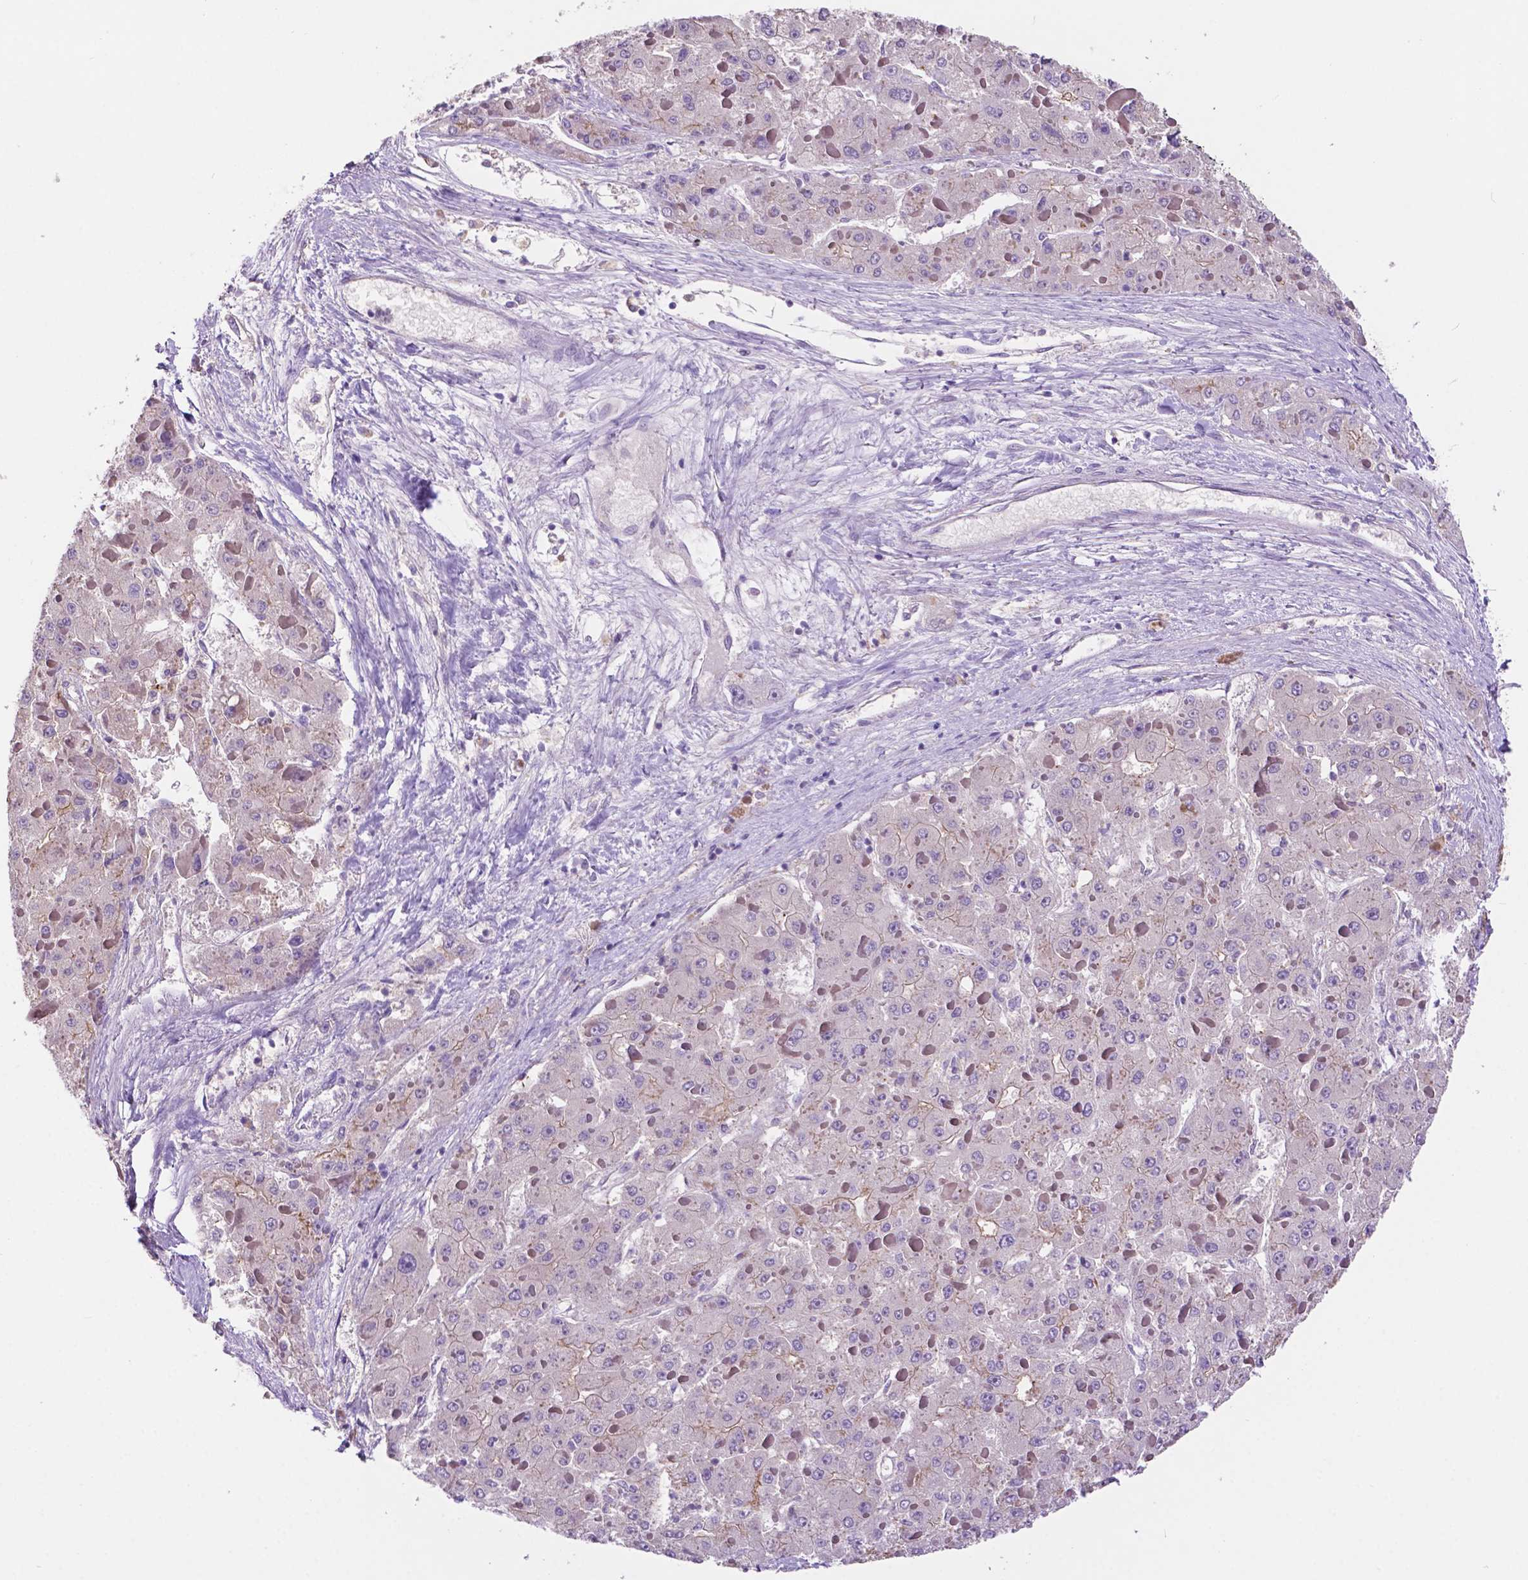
{"staining": {"intensity": "negative", "quantity": "none", "location": "none"}, "tissue": "liver cancer", "cell_type": "Tumor cells", "image_type": "cancer", "snomed": [{"axis": "morphology", "description": "Carcinoma, Hepatocellular, NOS"}, {"axis": "topography", "description": "Liver"}], "caption": "Liver cancer was stained to show a protein in brown. There is no significant expression in tumor cells. Nuclei are stained in blue.", "gene": "PRPS2", "patient": {"sex": "female", "age": 73}}